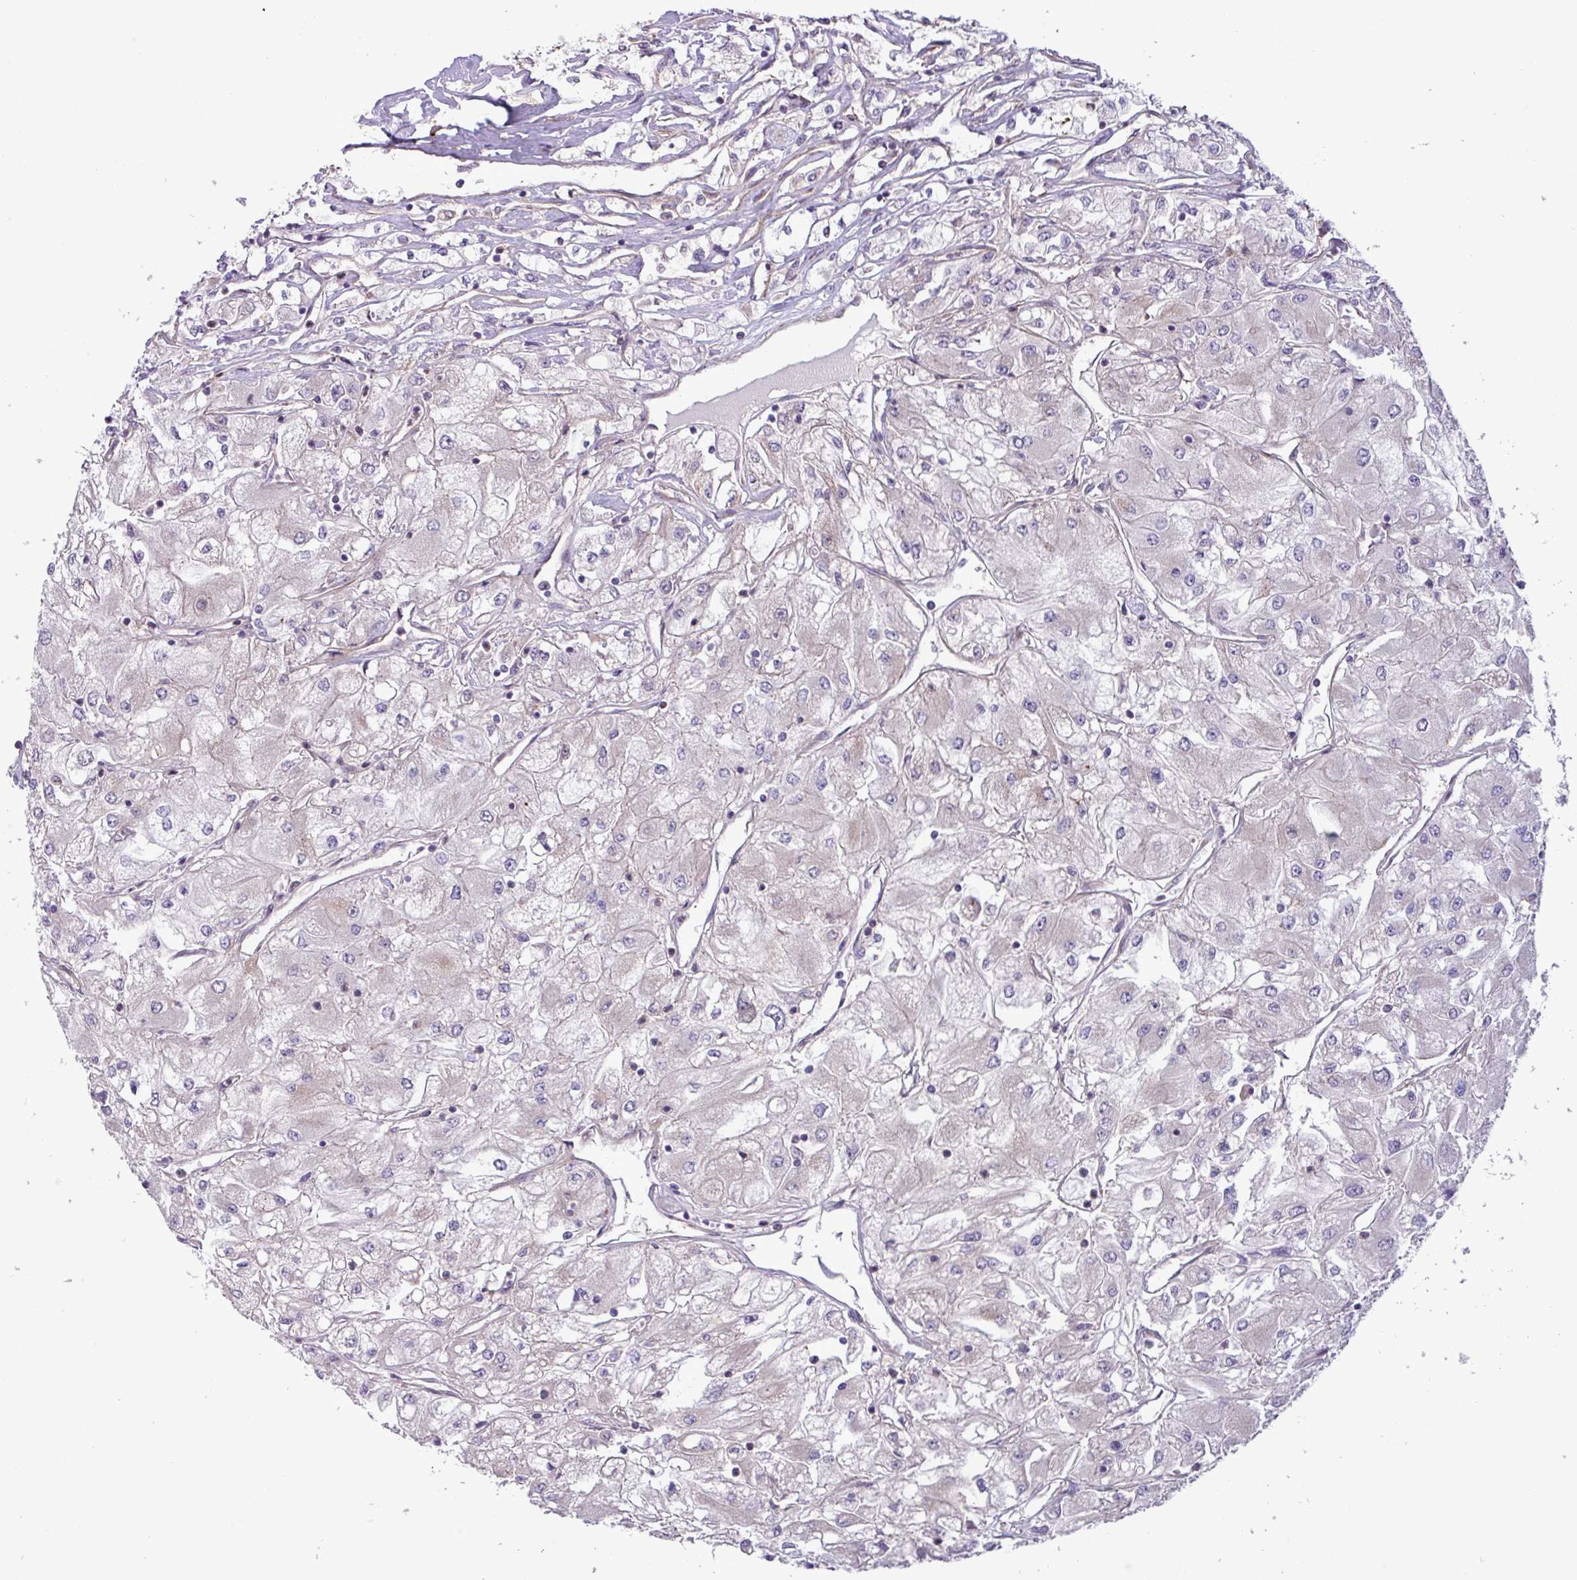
{"staining": {"intensity": "negative", "quantity": "none", "location": "none"}, "tissue": "renal cancer", "cell_type": "Tumor cells", "image_type": "cancer", "snomed": [{"axis": "morphology", "description": "Adenocarcinoma, NOS"}, {"axis": "topography", "description": "Kidney"}], "caption": "Immunohistochemistry of human renal adenocarcinoma reveals no staining in tumor cells. The staining was performed using DAB to visualize the protein expression in brown, while the nuclei were stained in blue with hematoxylin (Magnification: 20x).", "gene": "CNTRL", "patient": {"sex": "male", "age": 80}}